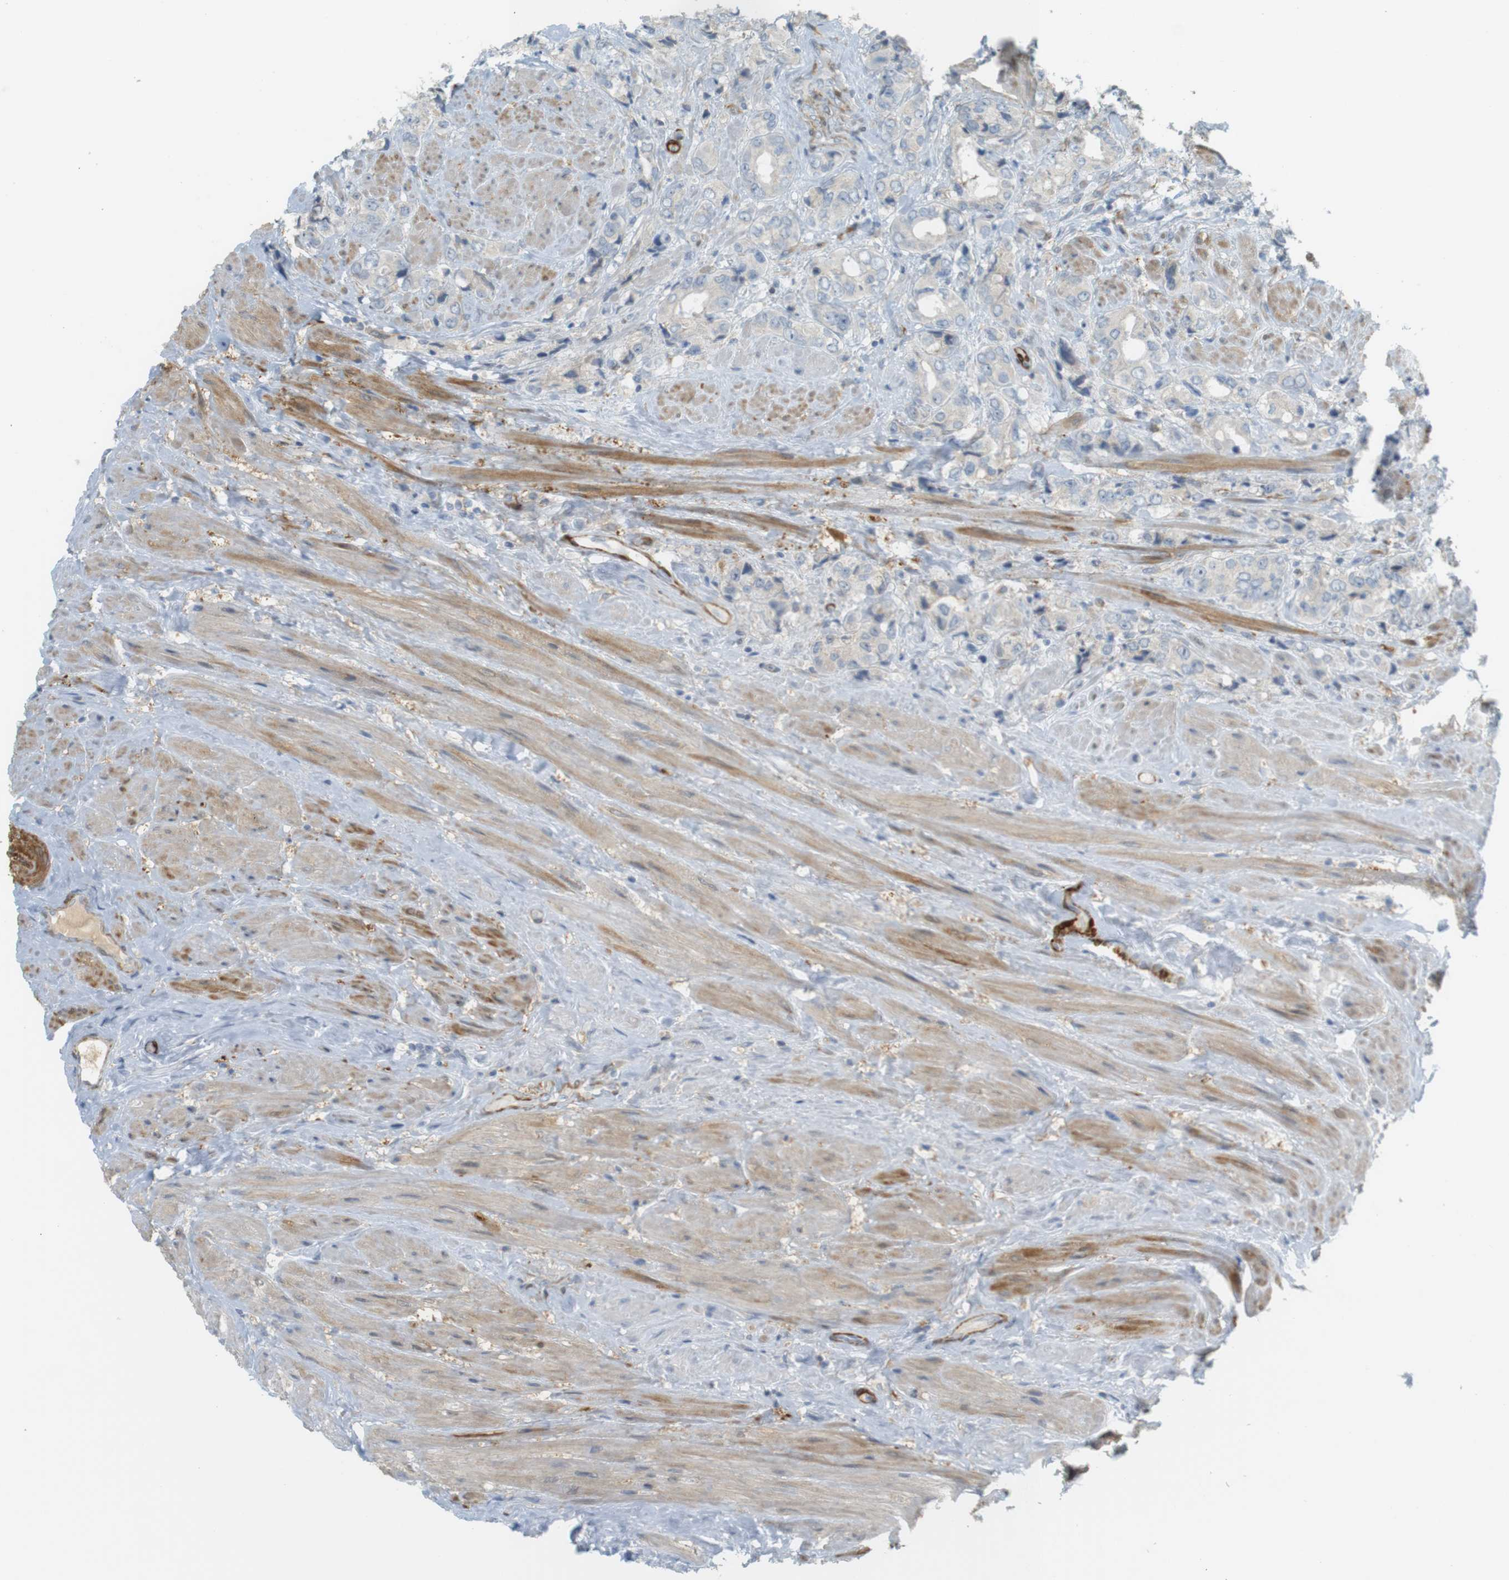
{"staining": {"intensity": "negative", "quantity": "none", "location": "none"}, "tissue": "prostate cancer", "cell_type": "Tumor cells", "image_type": "cancer", "snomed": [{"axis": "morphology", "description": "Adenocarcinoma, High grade"}, {"axis": "topography", "description": "Prostate"}], "caption": "Histopathology image shows no significant protein expression in tumor cells of prostate high-grade adenocarcinoma.", "gene": "PDE3A", "patient": {"sex": "male", "age": 61}}